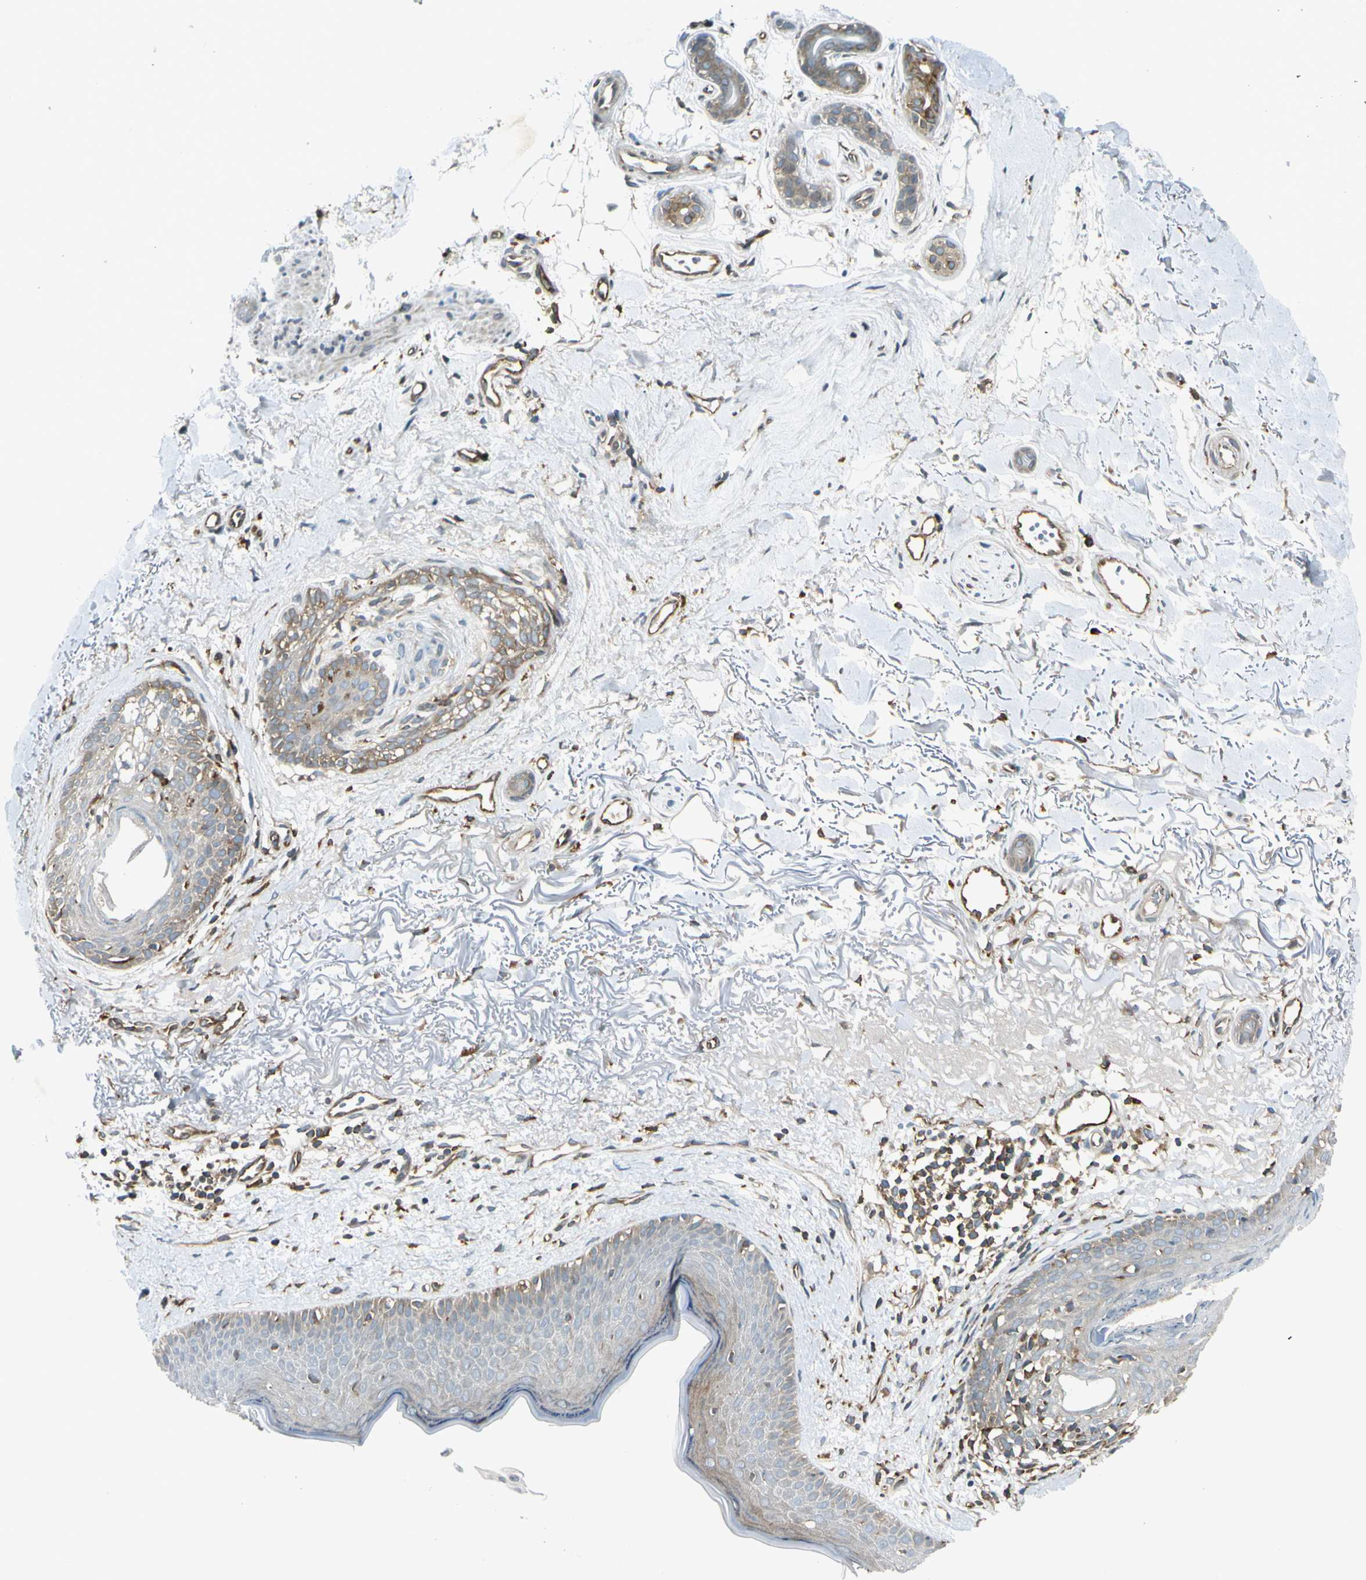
{"staining": {"intensity": "moderate", "quantity": ">75%", "location": "cytoplasmic/membranous"}, "tissue": "skin cancer", "cell_type": "Tumor cells", "image_type": "cancer", "snomed": [{"axis": "morphology", "description": "Normal tissue, NOS"}, {"axis": "morphology", "description": "Basal cell carcinoma"}, {"axis": "topography", "description": "Skin"}], "caption": "IHC image of skin cancer (basal cell carcinoma) stained for a protein (brown), which demonstrates medium levels of moderate cytoplasmic/membranous positivity in approximately >75% of tumor cells.", "gene": "TRIO", "patient": {"sex": "female", "age": 70}}